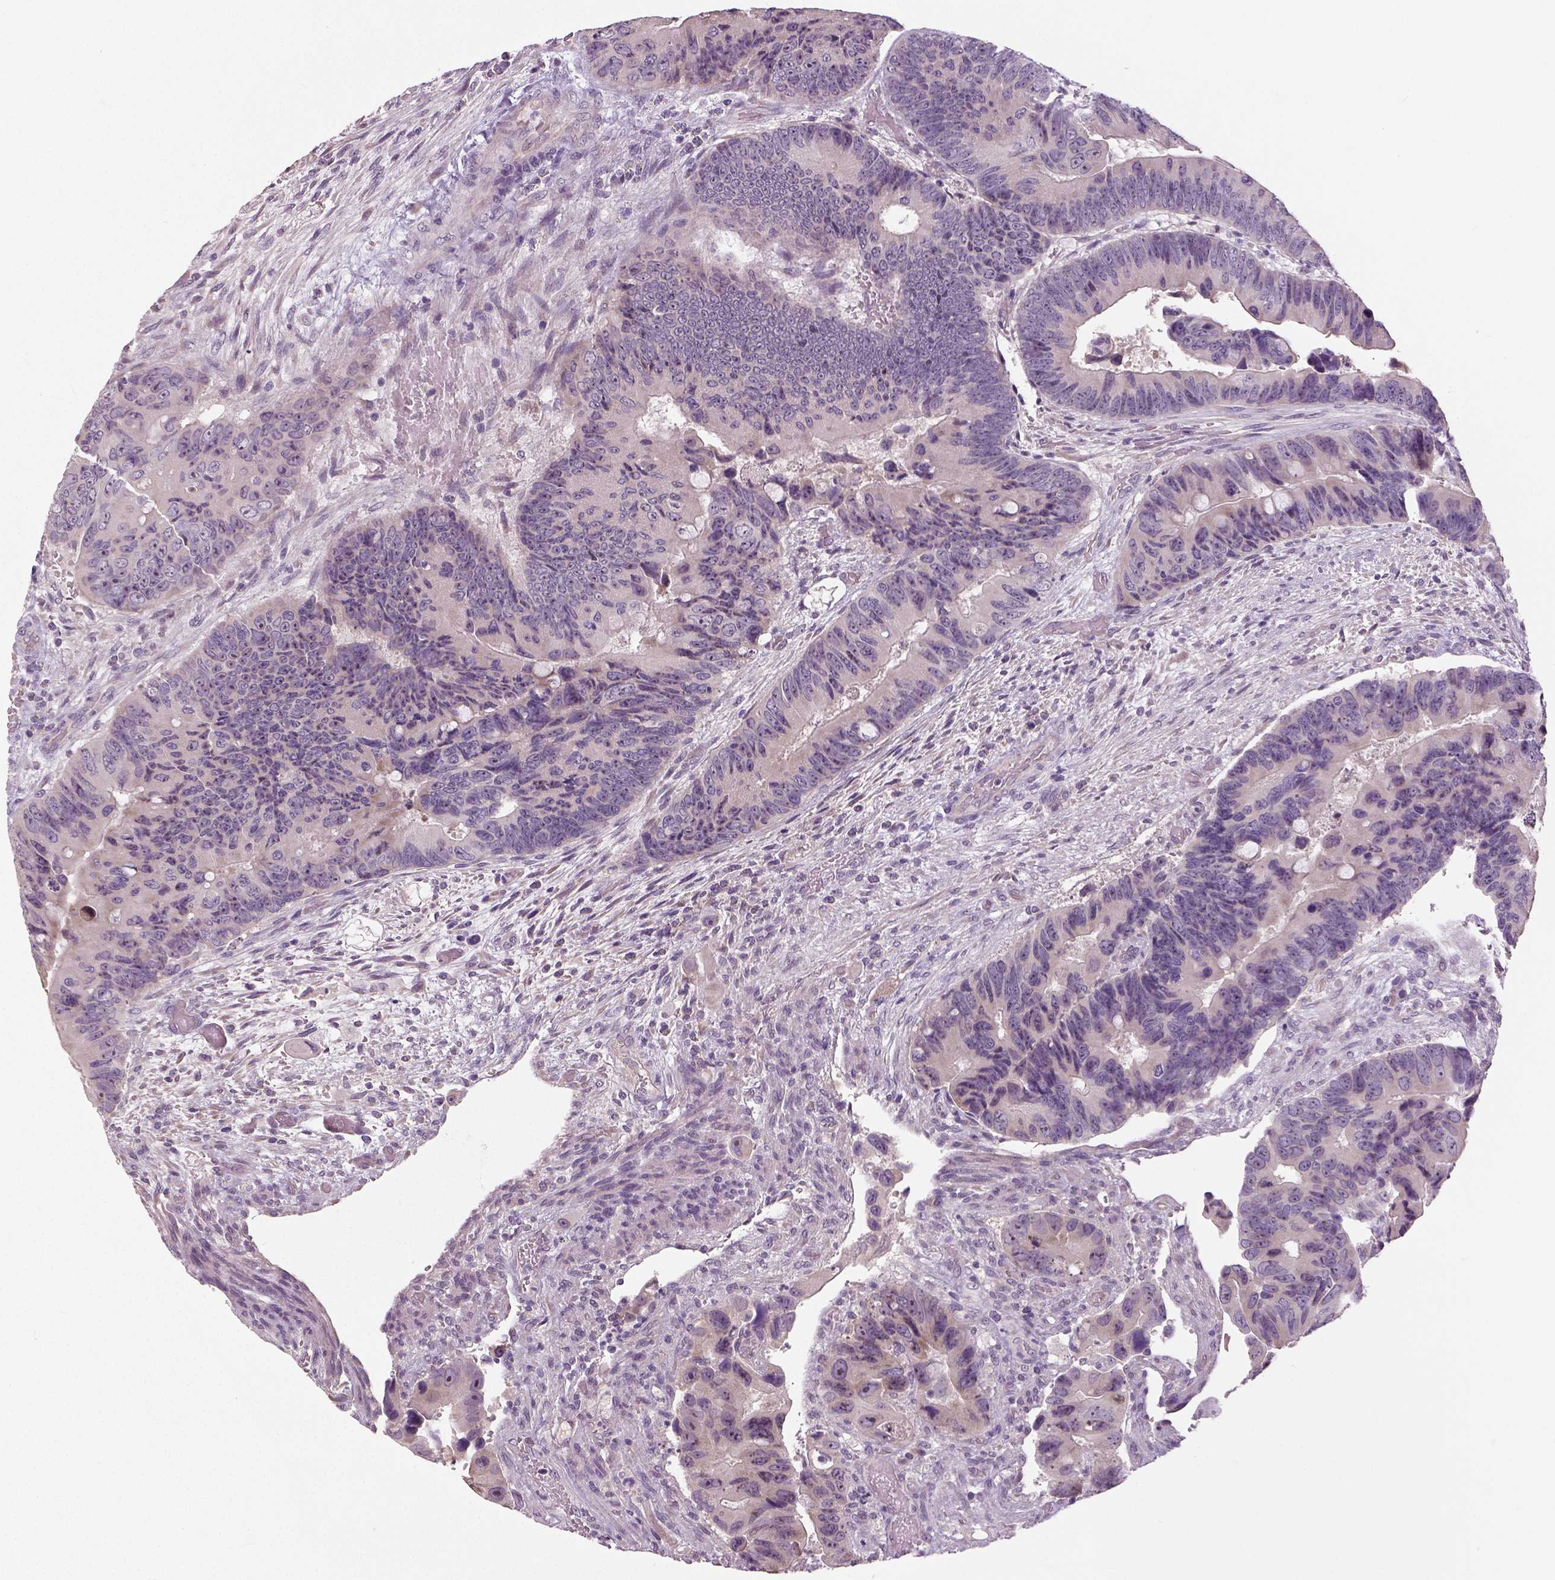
{"staining": {"intensity": "negative", "quantity": "none", "location": "none"}, "tissue": "colorectal cancer", "cell_type": "Tumor cells", "image_type": "cancer", "snomed": [{"axis": "morphology", "description": "Adenocarcinoma, NOS"}, {"axis": "topography", "description": "Rectum"}], "caption": "A micrograph of human adenocarcinoma (colorectal) is negative for staining in tumor cells. Nuclei are stained in blue.", "gene": "NECAB1", "patient": {"sex": "male", "age": 63}}